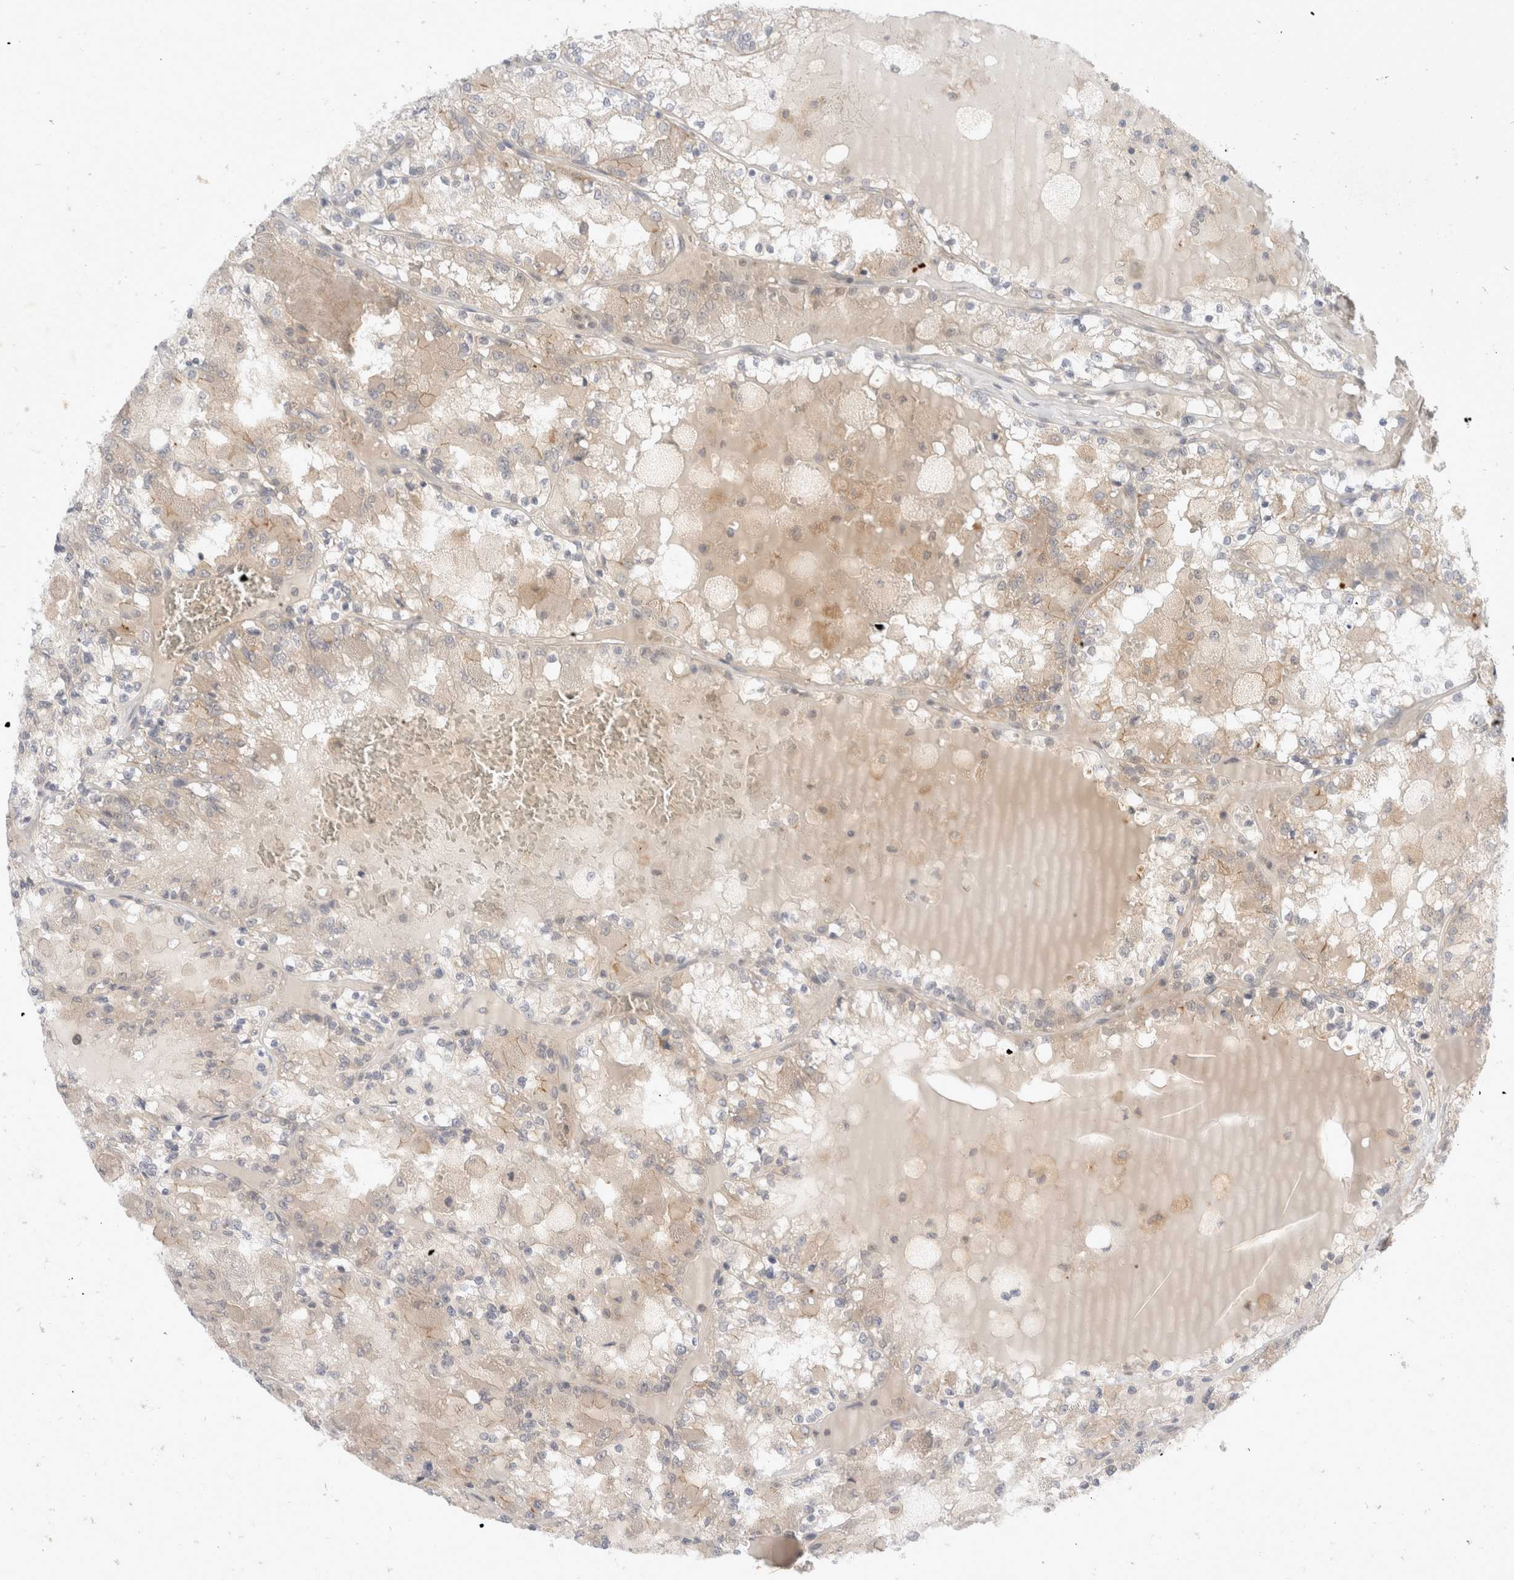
{"staining": {"intensity": "weak", "quantity": "<25%", "location": "cytoplasmic/membranous"}, "tissue": "renal cancer", "cell_type": "Tumor cells", "image_type": "cancer", "snomed": [{"axis": "morphology", "description": "Adenocarcinoma, NOS"}, {"axis": "topography", "description": "Kidney"}], "caption": "Immunohistochemical staining of human renal cancer reveals no significant staining in tumor cells. The staining is performed using DAB (3,3'-diaminobenzidine) brown chromogen with nuclei counter-stained in using hematoxylin.", "gene": "TOM1L2", "patient": {"sex": "female", "age": 56}}